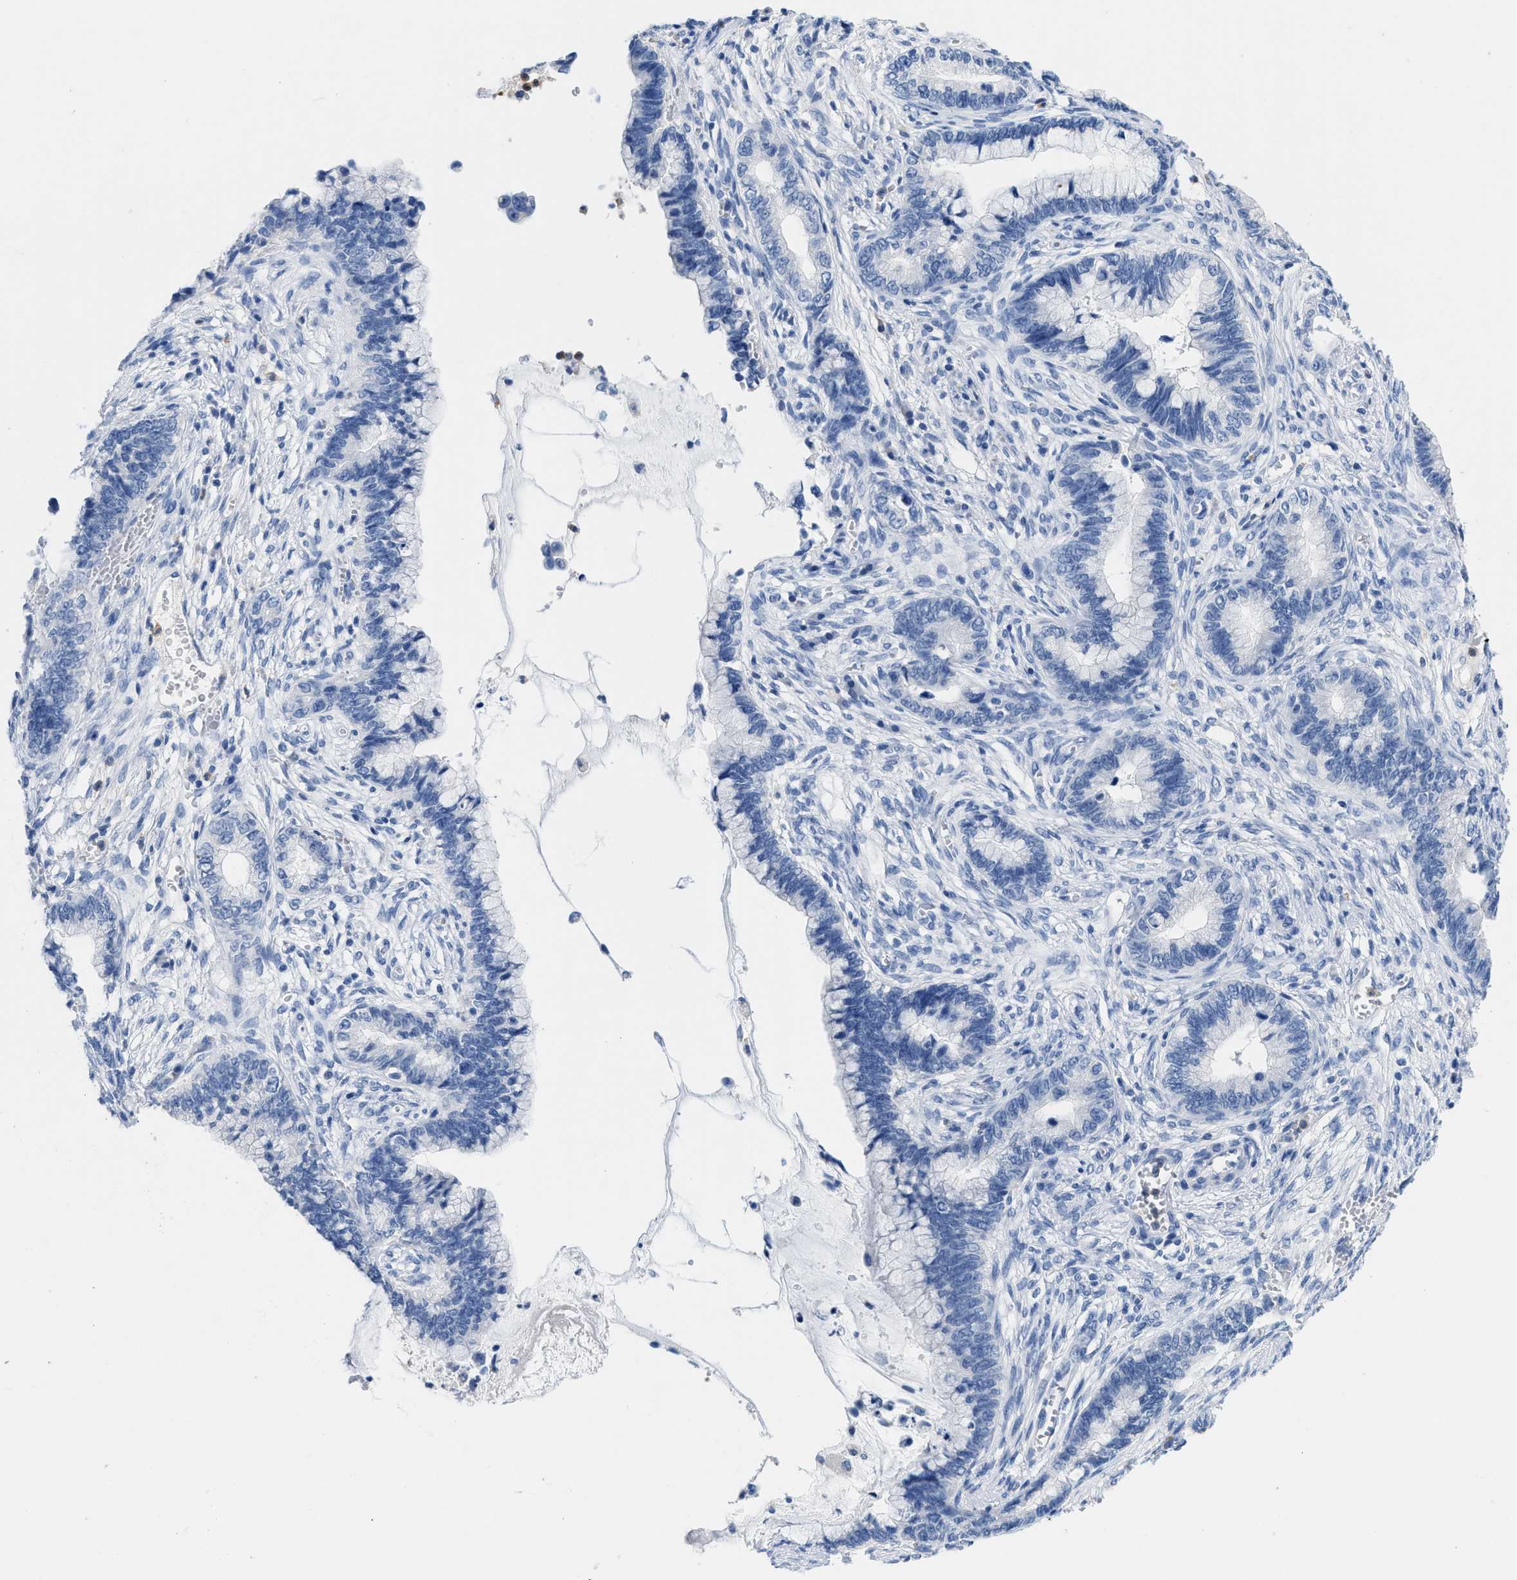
{"staining": {"intensity": "negative", "quantity": "none", "location": "none"}, "tissue": "cervical cancer", "cell_type": "Tumor cells", "image_type": "cancer", "snomed": [{"axis": "morphology", "description": "Adenocarcinoma, NOS"}, {"axis": "topography", "description": "Cervix"}], "caption": "The histopathology image demonstrates no significant positivity in tumor cells of cervical cancer (adenocarcinoma).", "gene": "CR1", "patient": {"sex": "female", "age": 44}}